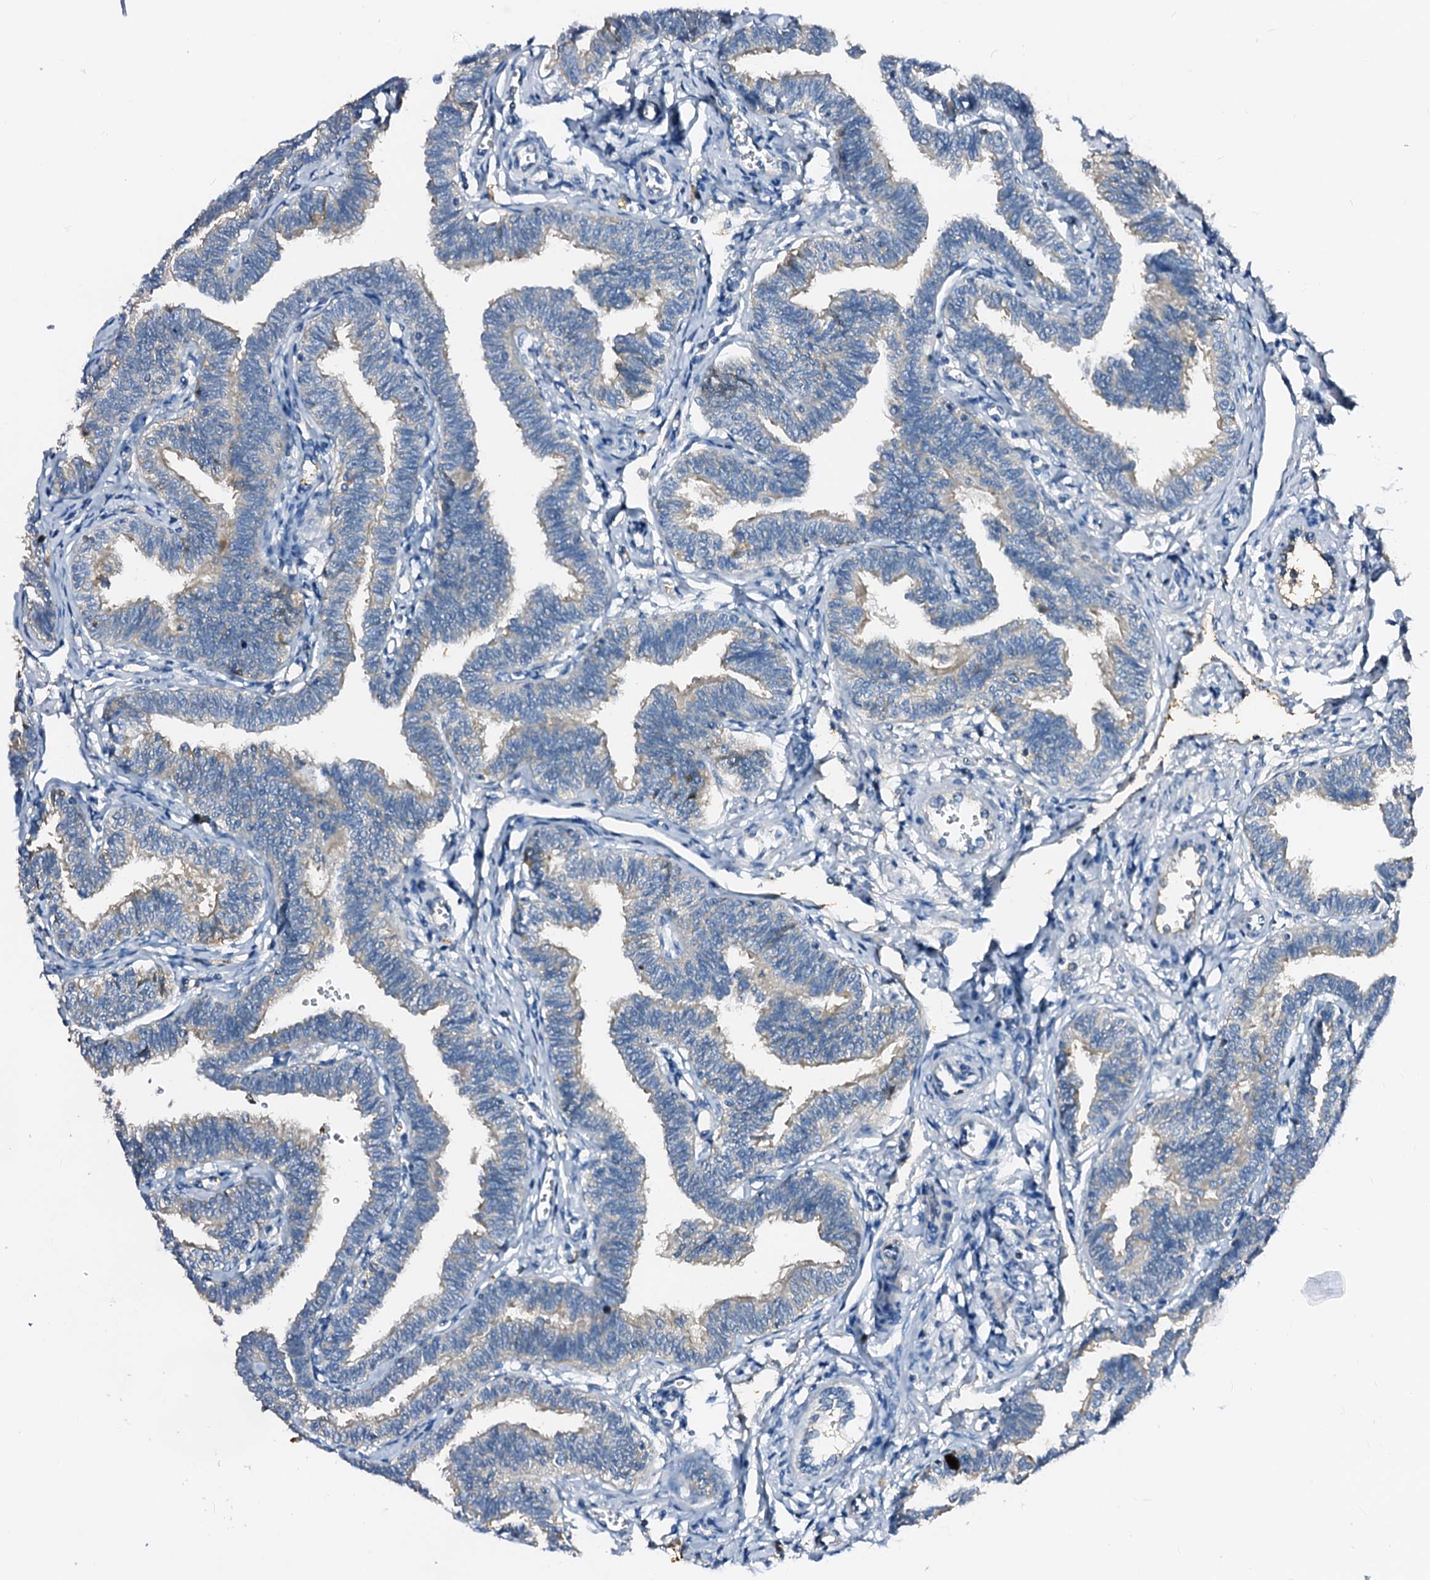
{"staining": {"intensity": "moderate", "quantity": "25%-75%", "location": "cytoplasmic/membranous"}, "tissue": "fallopian tube", "cell_type": "Glandular cells", "image_type": "normal", "snomed": [{"axis": "morphology", "description": "Normal tissue, NOS"}, {"axis": "topography", "description": "Fallopian tube"}, {"axis": "topography", "description": "Ovary"}], "caption": "This is a micrograph of IHC staining of unremarkable fallopian tube, which shows moderate staining in the cytoplasmic/membranous of glandular cells.", "gene": "CSKMT", "patient": {"sex": "female", "age": 23}}